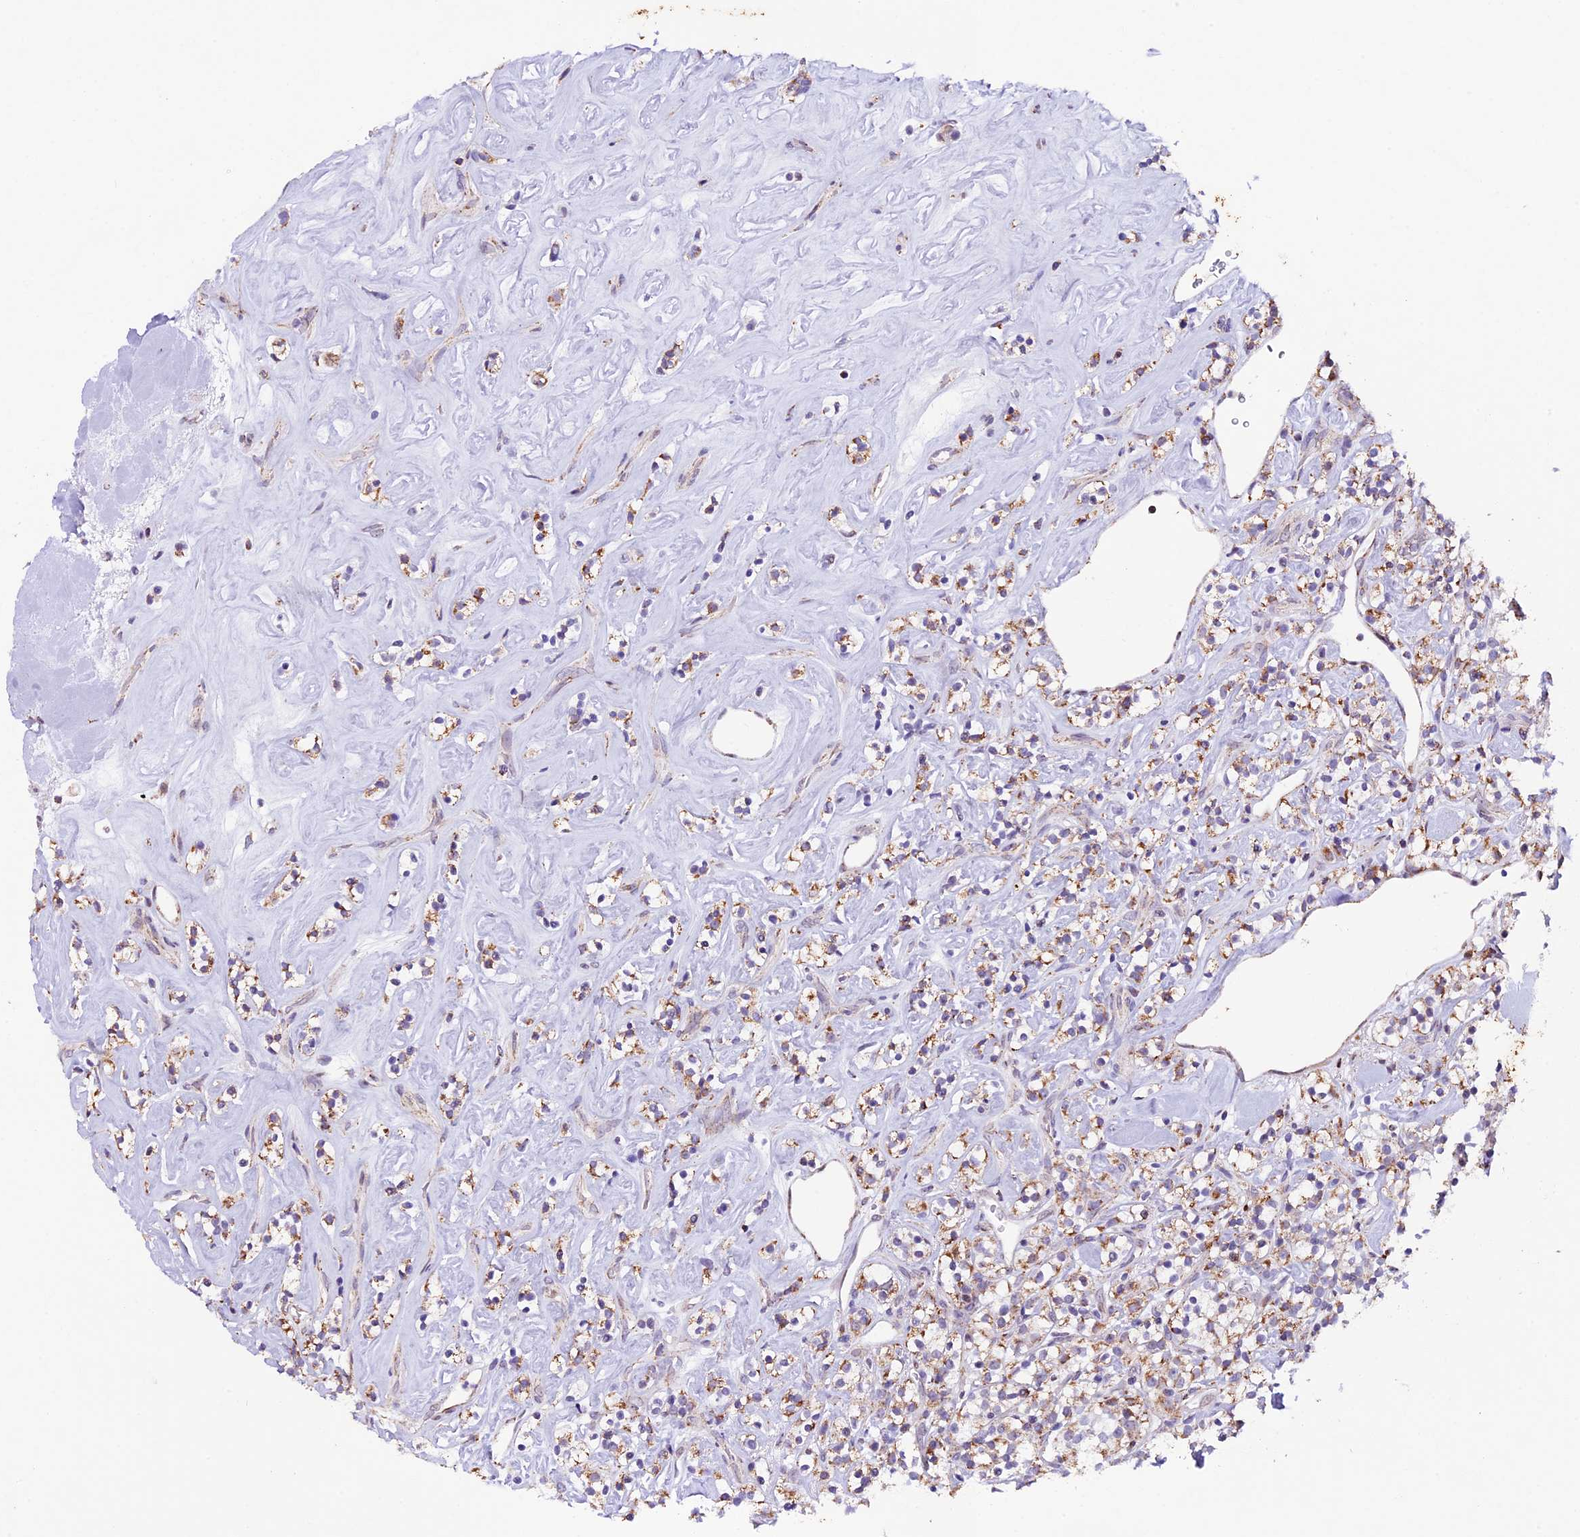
{"staining": {"intensity": "moderate", "quantity": "<25%", "location": "cytoplasmic/membranous"}, "tissue": "renal cancer", "cell_type": "Tumor cells", "image_type": "cancer", "snomed": [{"axis": "morphology", "description": "Adenocarcinoma, NOS"}, {"axis": "topography", "description": "Kidney"}], "caption": "High-magnification brightfield microscopy of renal cancer (adenocarcinoma) stained with DAB (brown) and counterstained with hematoxylin (blue). tumor cells exhibit moderate cytoplasmic/membranous expression is appreciated in about<25% of cells. The protein of interest is stained brown, and the nuclei are stained in blue (DAB (3,3'-diaminobenzidine) IHC with brightfield microscopy, high magnification).", "gene": "TFAM", "patient": {"sex": "male", "age": 77}}